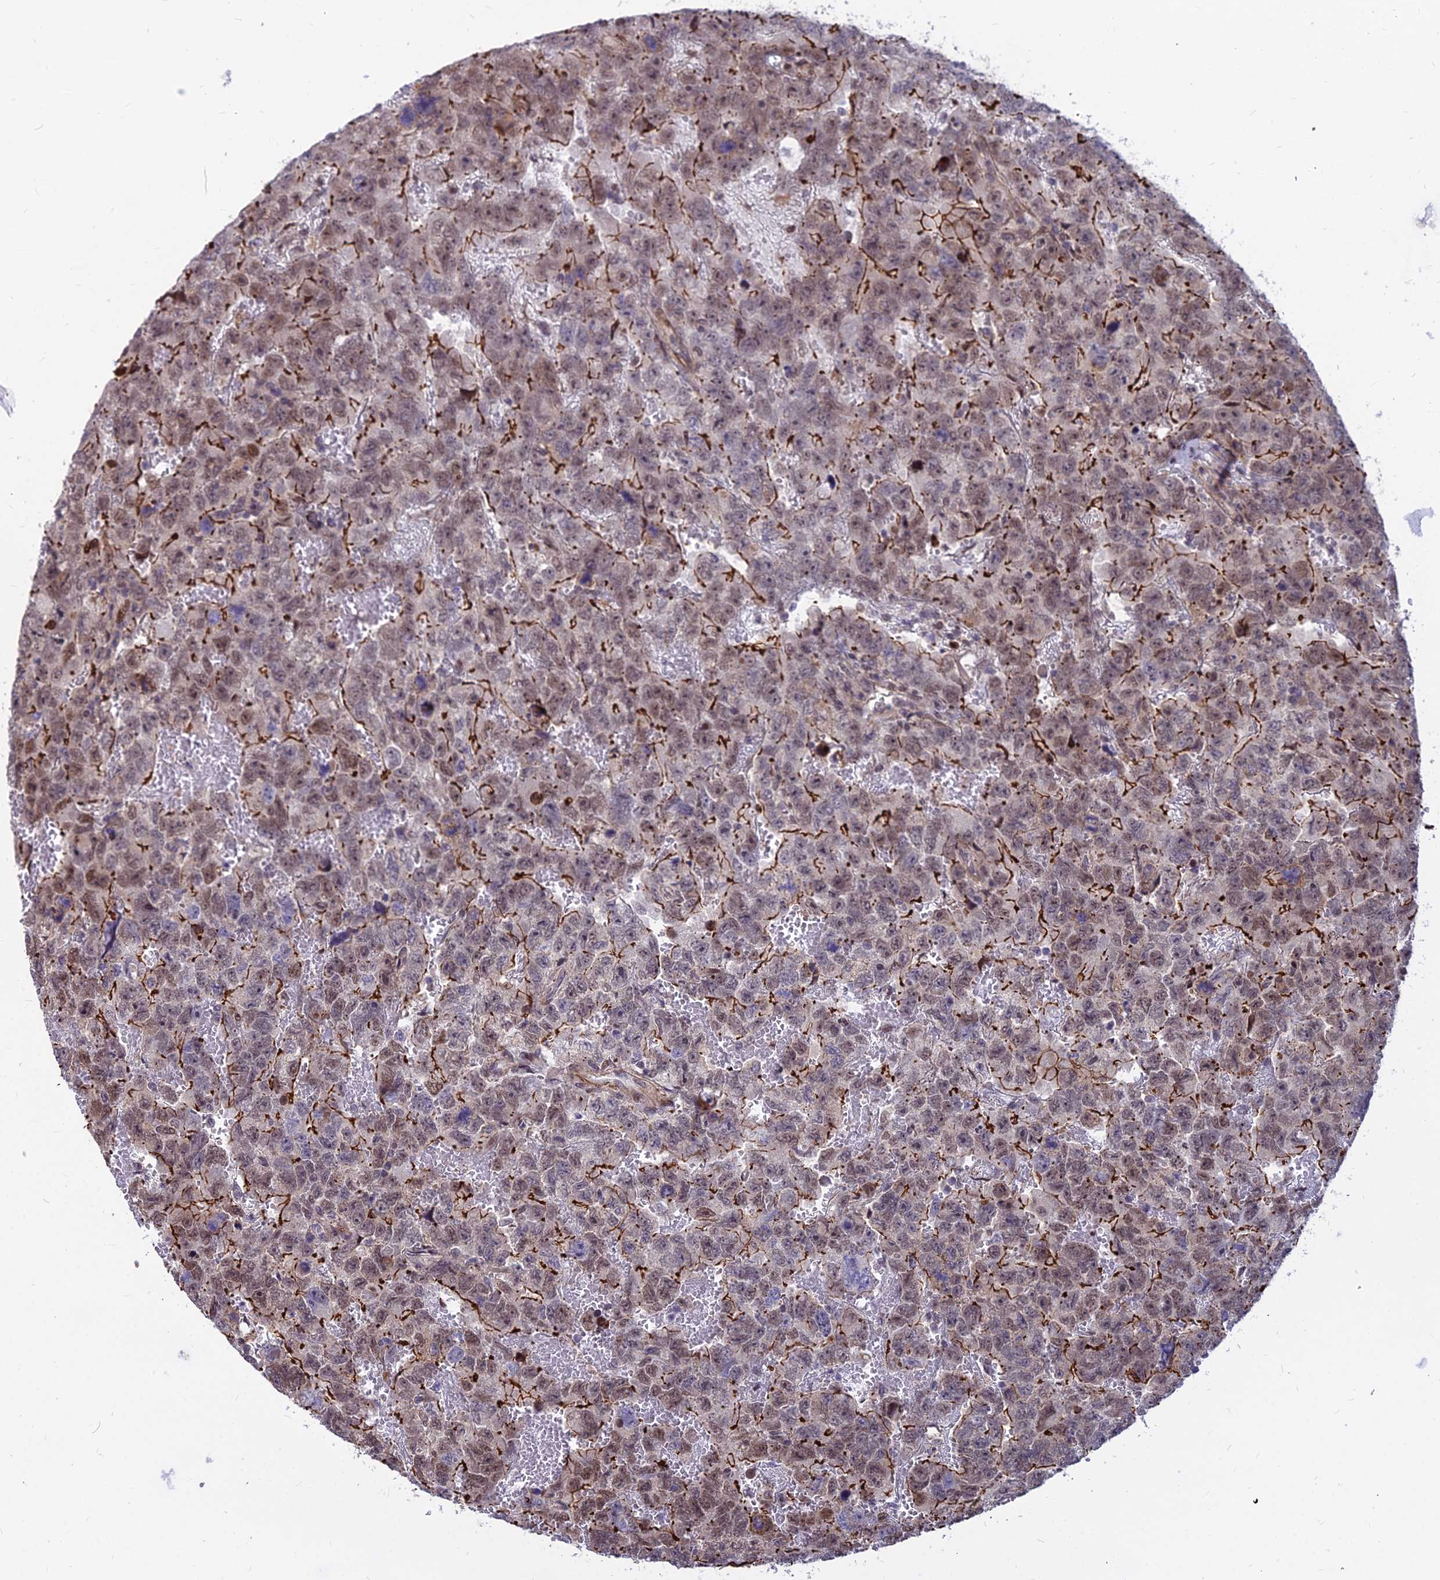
{"staining": {"intensity": "moderate", "quantity": "25%-75%", "location": "cytoplasmic/membranous,nuclear"}, "tissue": "testis cancer", "cell_type": "Tumor cells", "image_type": "cancer", "snomed": [{"axis": "morphology", "description": "Carcinoma, Embryonal, NOS"}, {"axis": "topography", "description": "Testis"}], "caption": "This micrograph reveals immunohistochemistry (IHC) staining of human testis embryonal carcinoma, with medium moderate cytoplasmic/membranous and nuclear positivity in approximately 25%-75% of tumor cells.", "gene": "GLYATL3", "patient": {"sex": "male", "age": 45}}